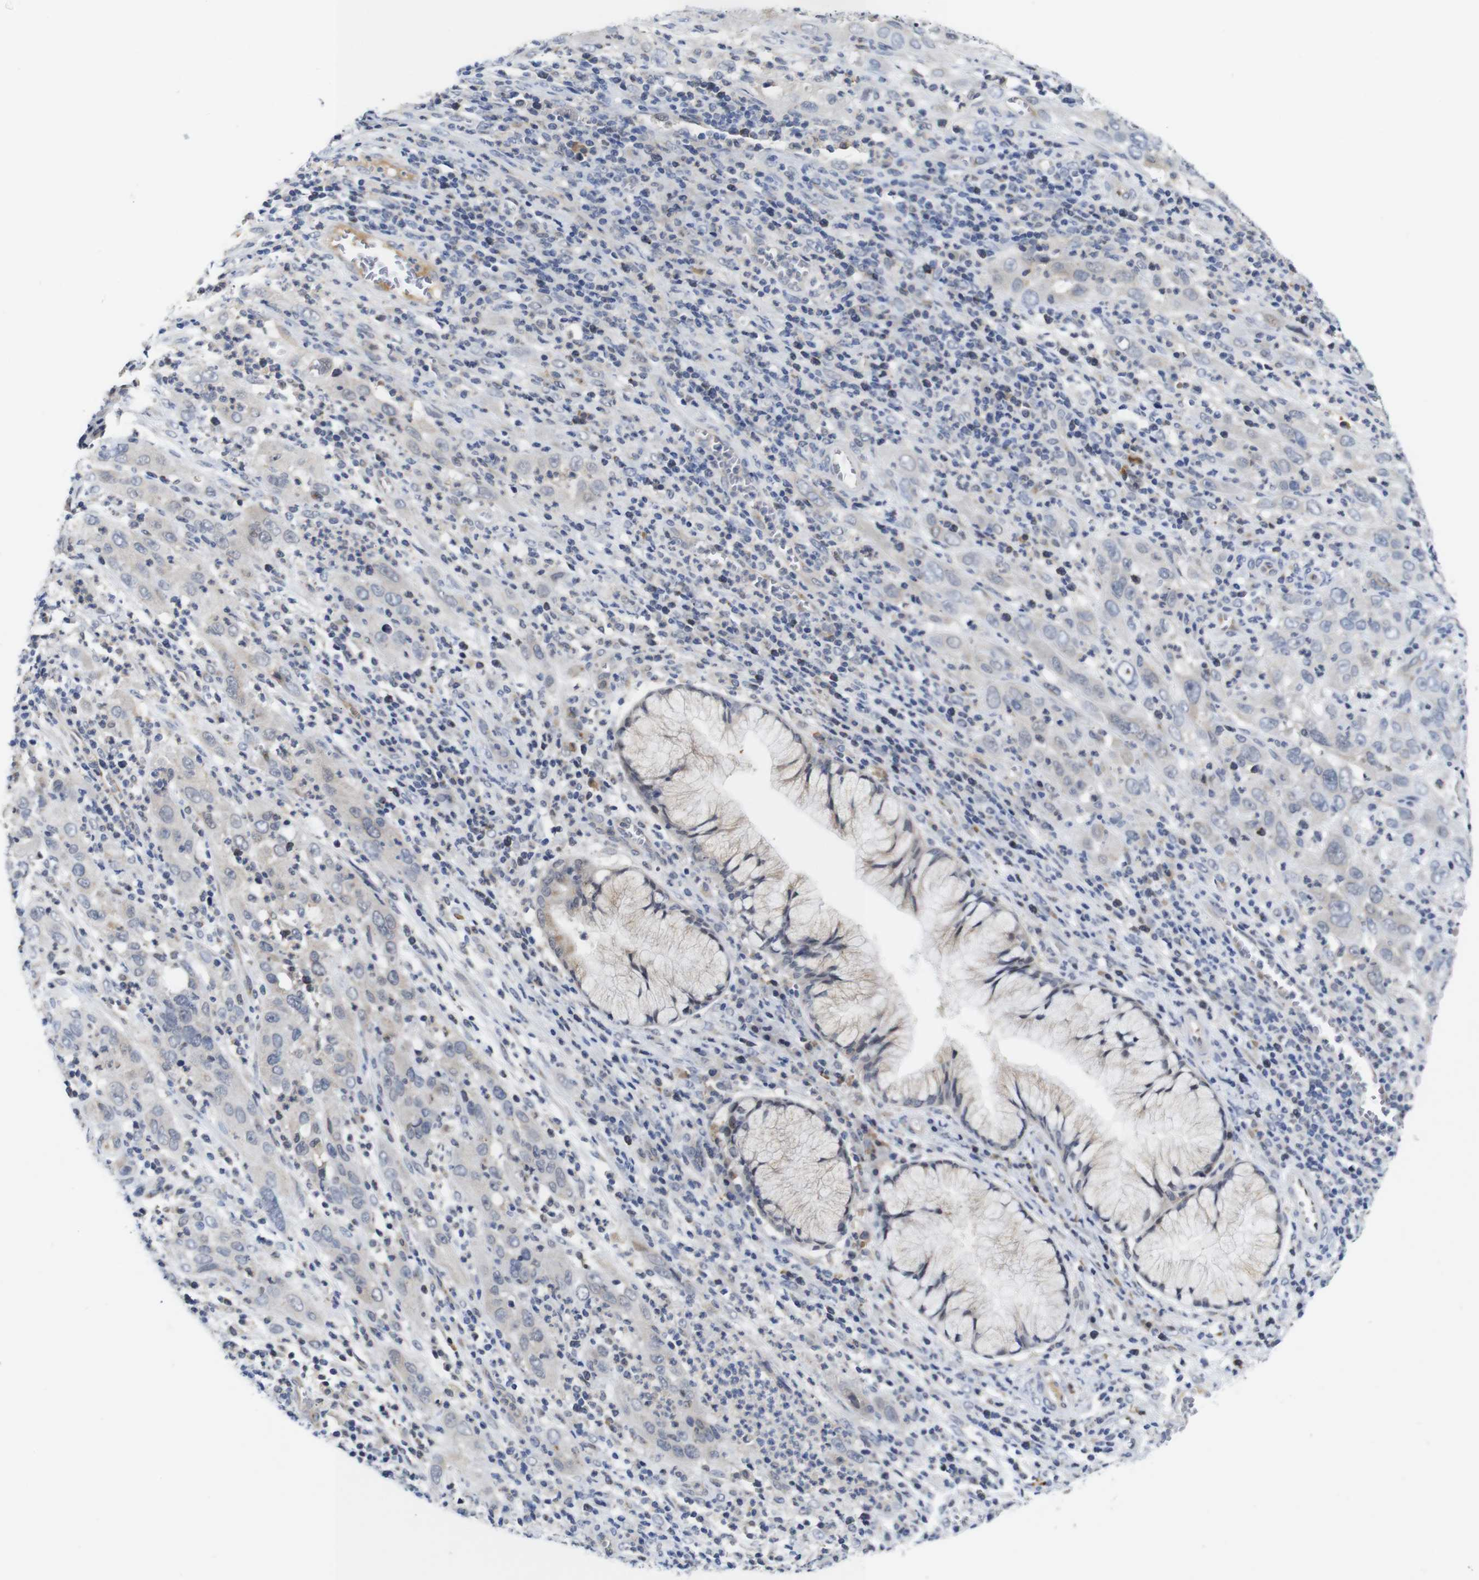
{"staining": {"intensity": "negative", "quantity": "none", "location": "none"}, "tissue": "cervical cancer", "cell_type": "Tumor cells", "image_type": "cancer", "snomed": [{"axis": "morphology", "description": "Squamous cell carcinoma, NOS"}, {"axis": "topography", "description": "Cervix"}], "caption": "This is an IHC photomicrograph of cervical squamous cell carcinoma. There is no positivity in tumor cells.", "gene": "FURIN", "patient": {"sex": "female", "age": 32}}